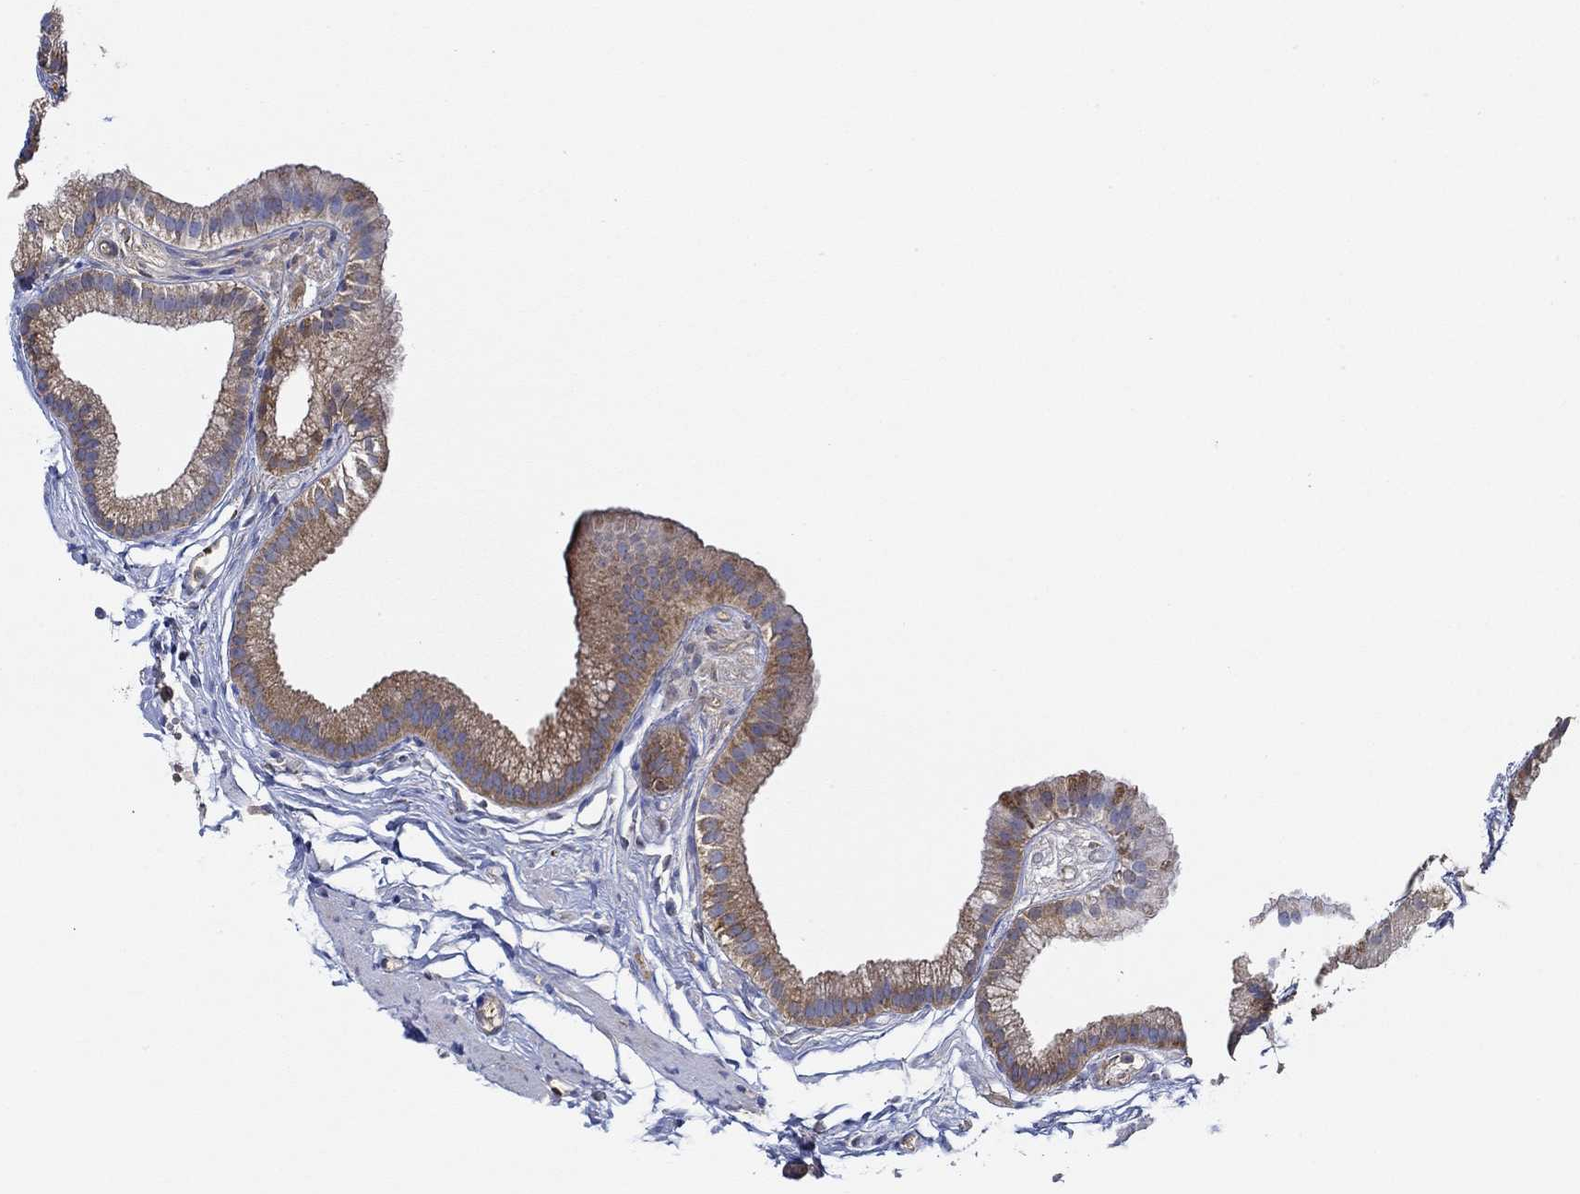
{"staining": {"intensity": "moderate", "quantity": "<25%", "location": "cytoplasmic/membranous"}, "tissue": "gallbladder", "cell_type": "Glandular cells", "image_type": "normal", "snomed": [{"axis": "morphology", "description": "Normal tissue, NOS"}, {"axis": "topography", "description": "Gallbladder"}], "caption": "The immunohistochemical stain highlights moderate cytoplasmic/membranous expression in glandular cells of unremarkable gallbladder.", "gene": "SLC27A3", "patient": {"sex": "female", "age": 45}}